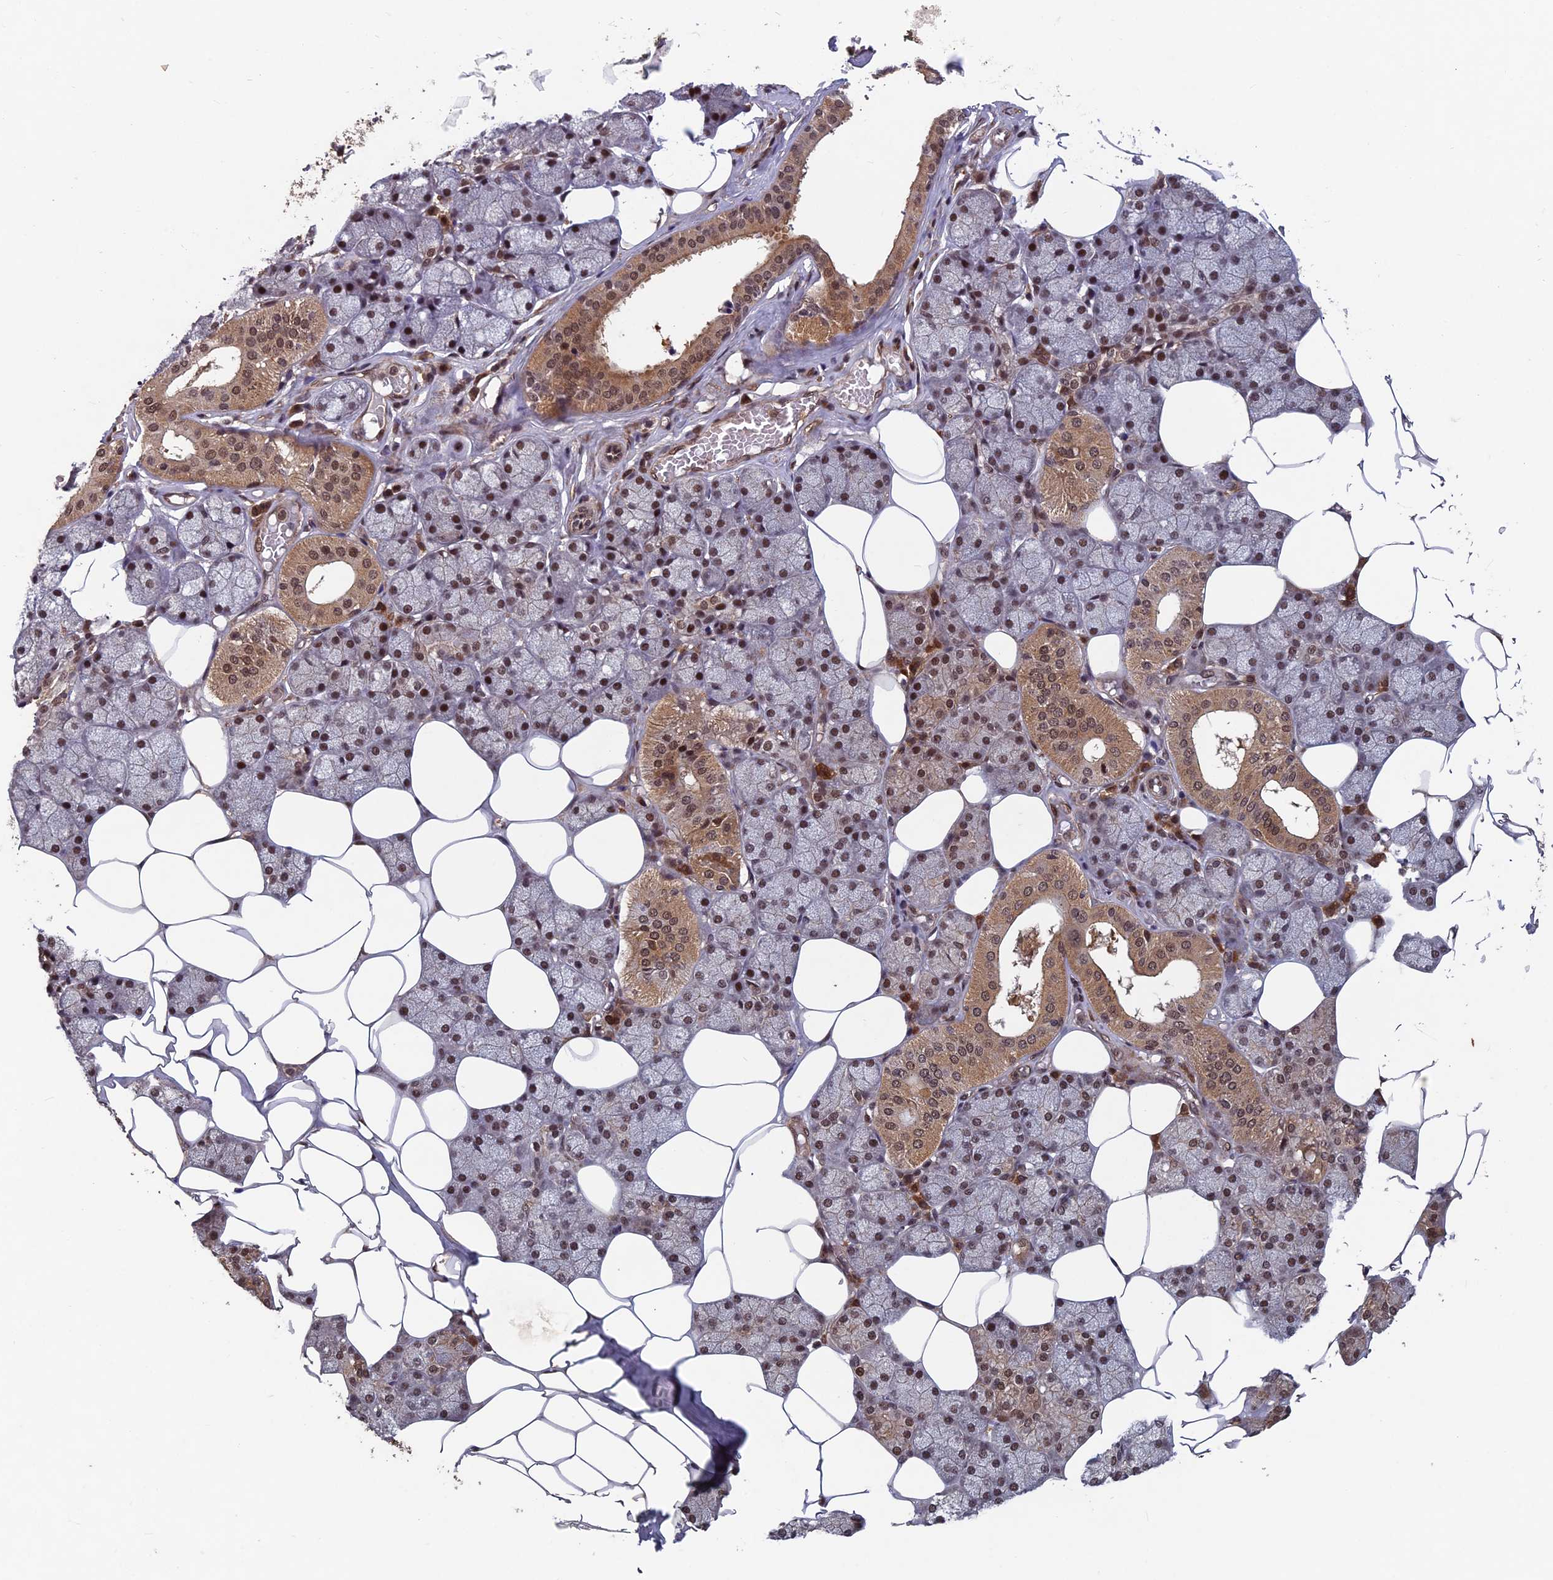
{"staining": {"intensity": "strong", "quantity": "25%-75%", "location": "cytoplasmic/membranous,nuclear"}, "tissue": "salivary gland", "cell_type": "Glandular cells", "image_type": "normal", "snomed": [{"axis": "morphology", "description": "Normal tissue, NOS"}, {"axis": "topography", "description": "Salivary gland"}], "caption": "The immunohistochemical stain labels strong cytoplasmic/membranous,nuclear expression in glandular cells of benign salivary gland. (IHC, brightfield microscopy, high magnification).", "gene": "FAM53C", "patient": {"sex": "male", "age": 62}}